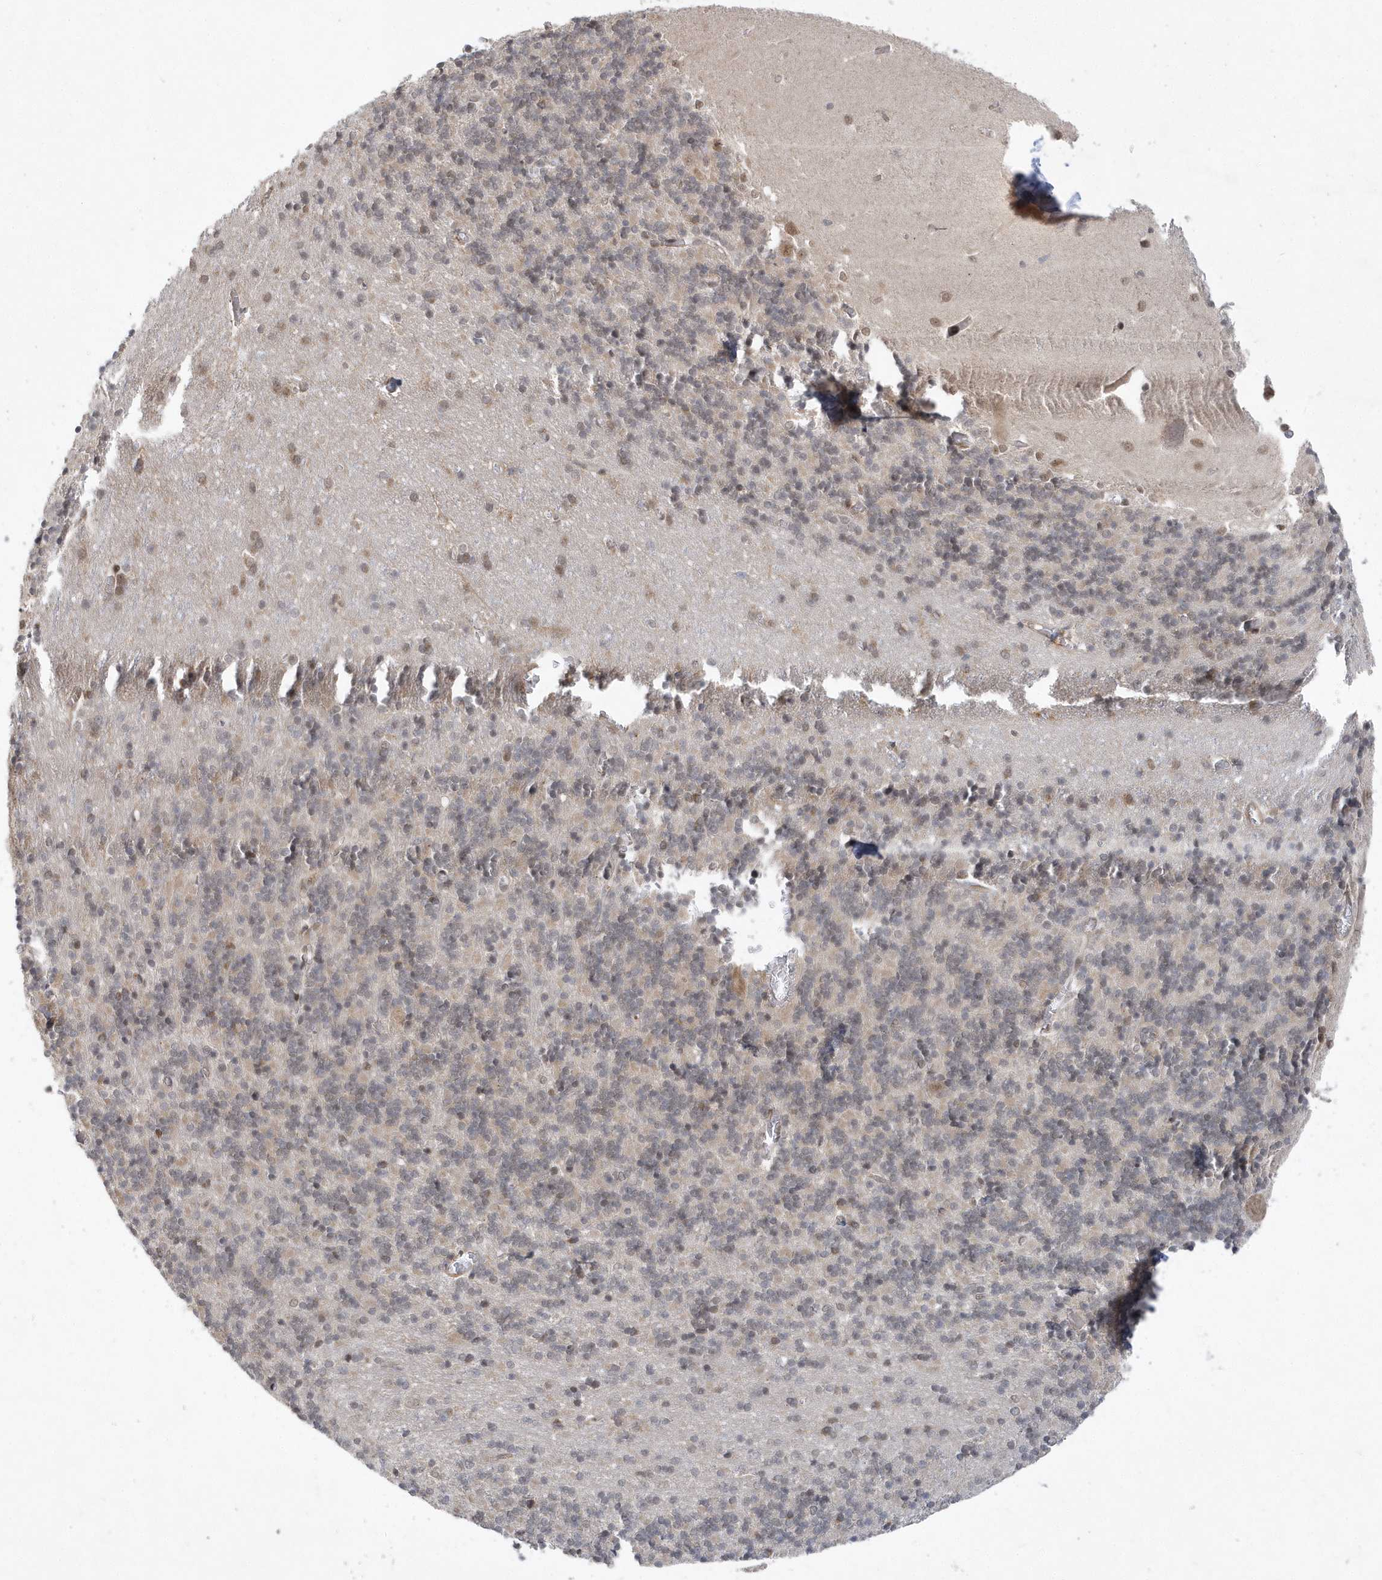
{"staining": {"intensity": "weak", "quantity": "<25%", "location": "cytoplasmic/membranous"}, "tissue": "cerebellum", "cell_type": "Cells in granular layer", "image_type": "normal", "snomed": [{"axis": "morphology", "description": "Normal tissue, NOS"}, {"axis": "topography", "description": "Cerebellum"}], "caption": "Histopathology image shows no significant protein staining in cells in granular layer of unremarkable cerebellum.", "gene": "MXI1", "patient": {"sex": "male", "age": 37}}